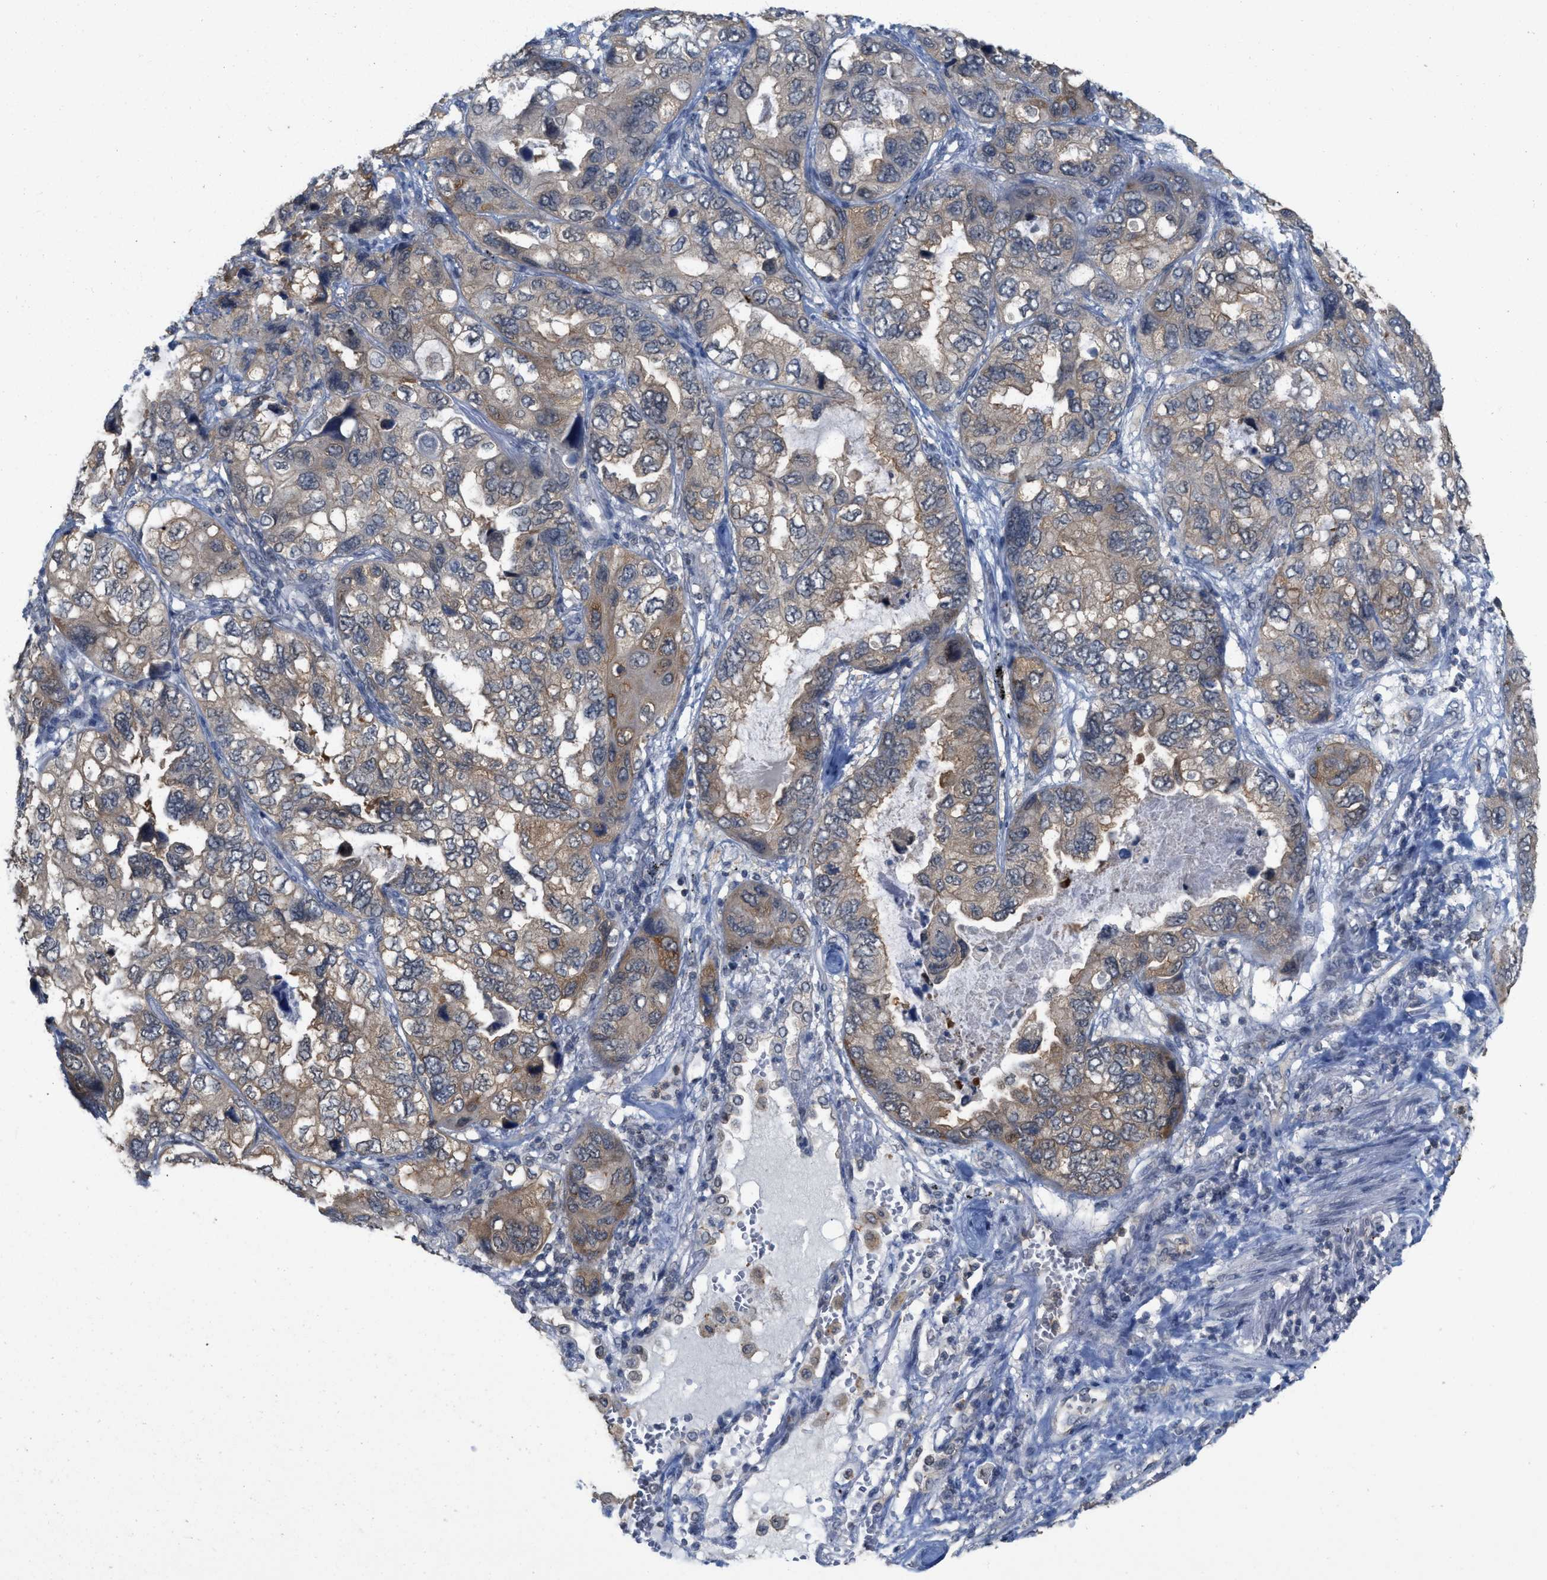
{"staining": {"intensity": "moderate", "quantity": ">75%", "location": "cytoplasmic/membranous"}, "tissue": "lung cancer", "cell_type": "Tumor cells", "image_type": "cancer", "snomed": [{"axis": "morphology", "description": "Squamous cell carcinoma, NOS"}, {"axis": "topography", "description": "Lung"}], "caption": "High-magnification brightfield microscopy of lung cancer stained with DAB (brown) and counterstained with hematoxylin (blue). tumor cells exhibit moderate cytoplasmic/membranous expression is present in about>75% of cells.", "gene": "BAIAP2L1", "patient": {"sex": "female", "age": 73}}